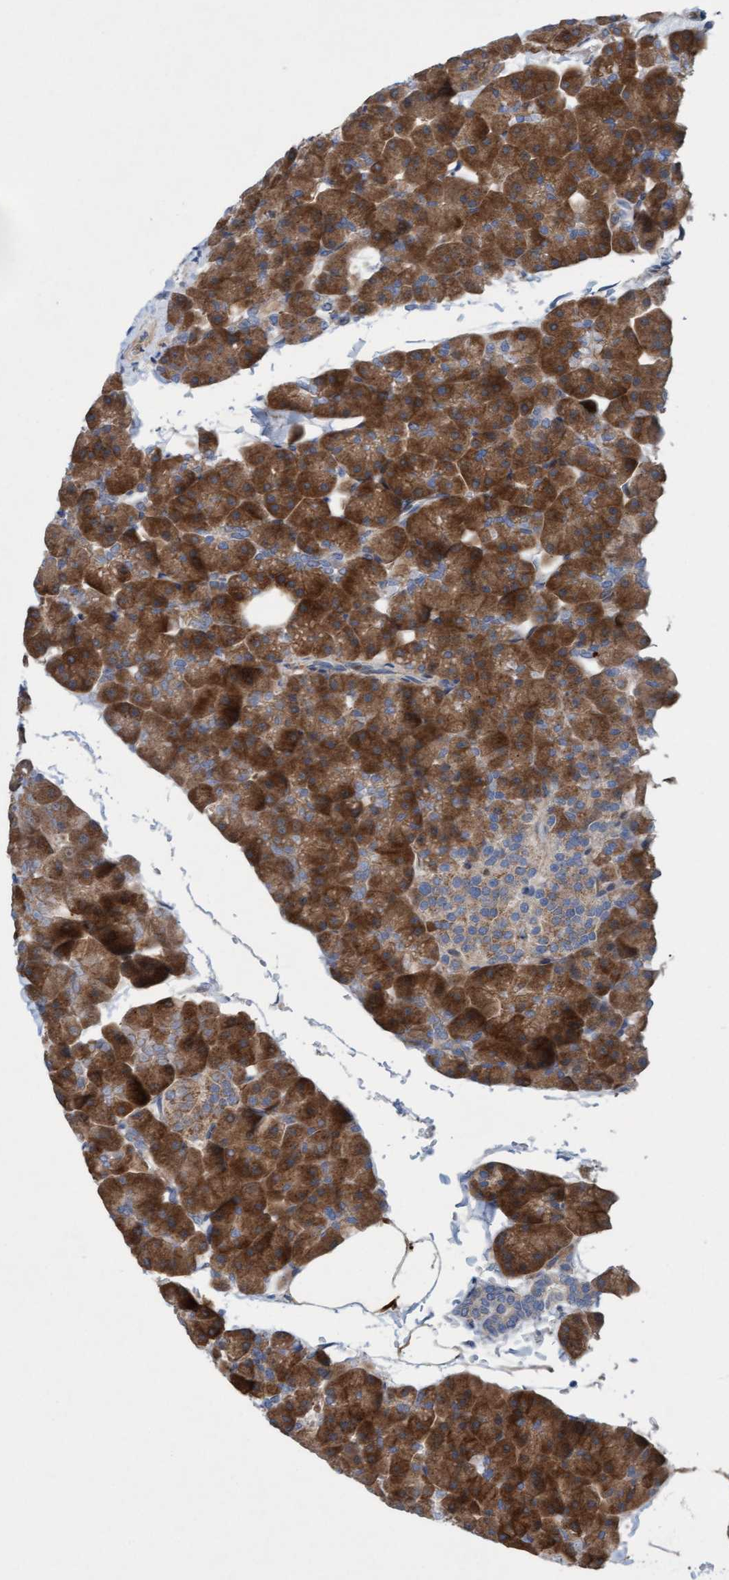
{"staining": {"intensity": "strong", "quantity": ">75%", "location": "cytoplasmic/membranous"}, "tissue": "pancreas", "cell_type": "Exocrine glandular cells", "image_type": "normal", "snomed": [{"axis": "morphology", "description": "Normal tissue, NOS"}, {"axis": "topography", "description": "Pancreas"}], "caption": "Strong cytoplasmic/membranous staining for a protein is present in about >75% of exocrine glandular cells of benign pancreas using immunohistochemistry (IHC).", "gene": "KLHL25", "patient": {"sex": "male", "age": 35}}